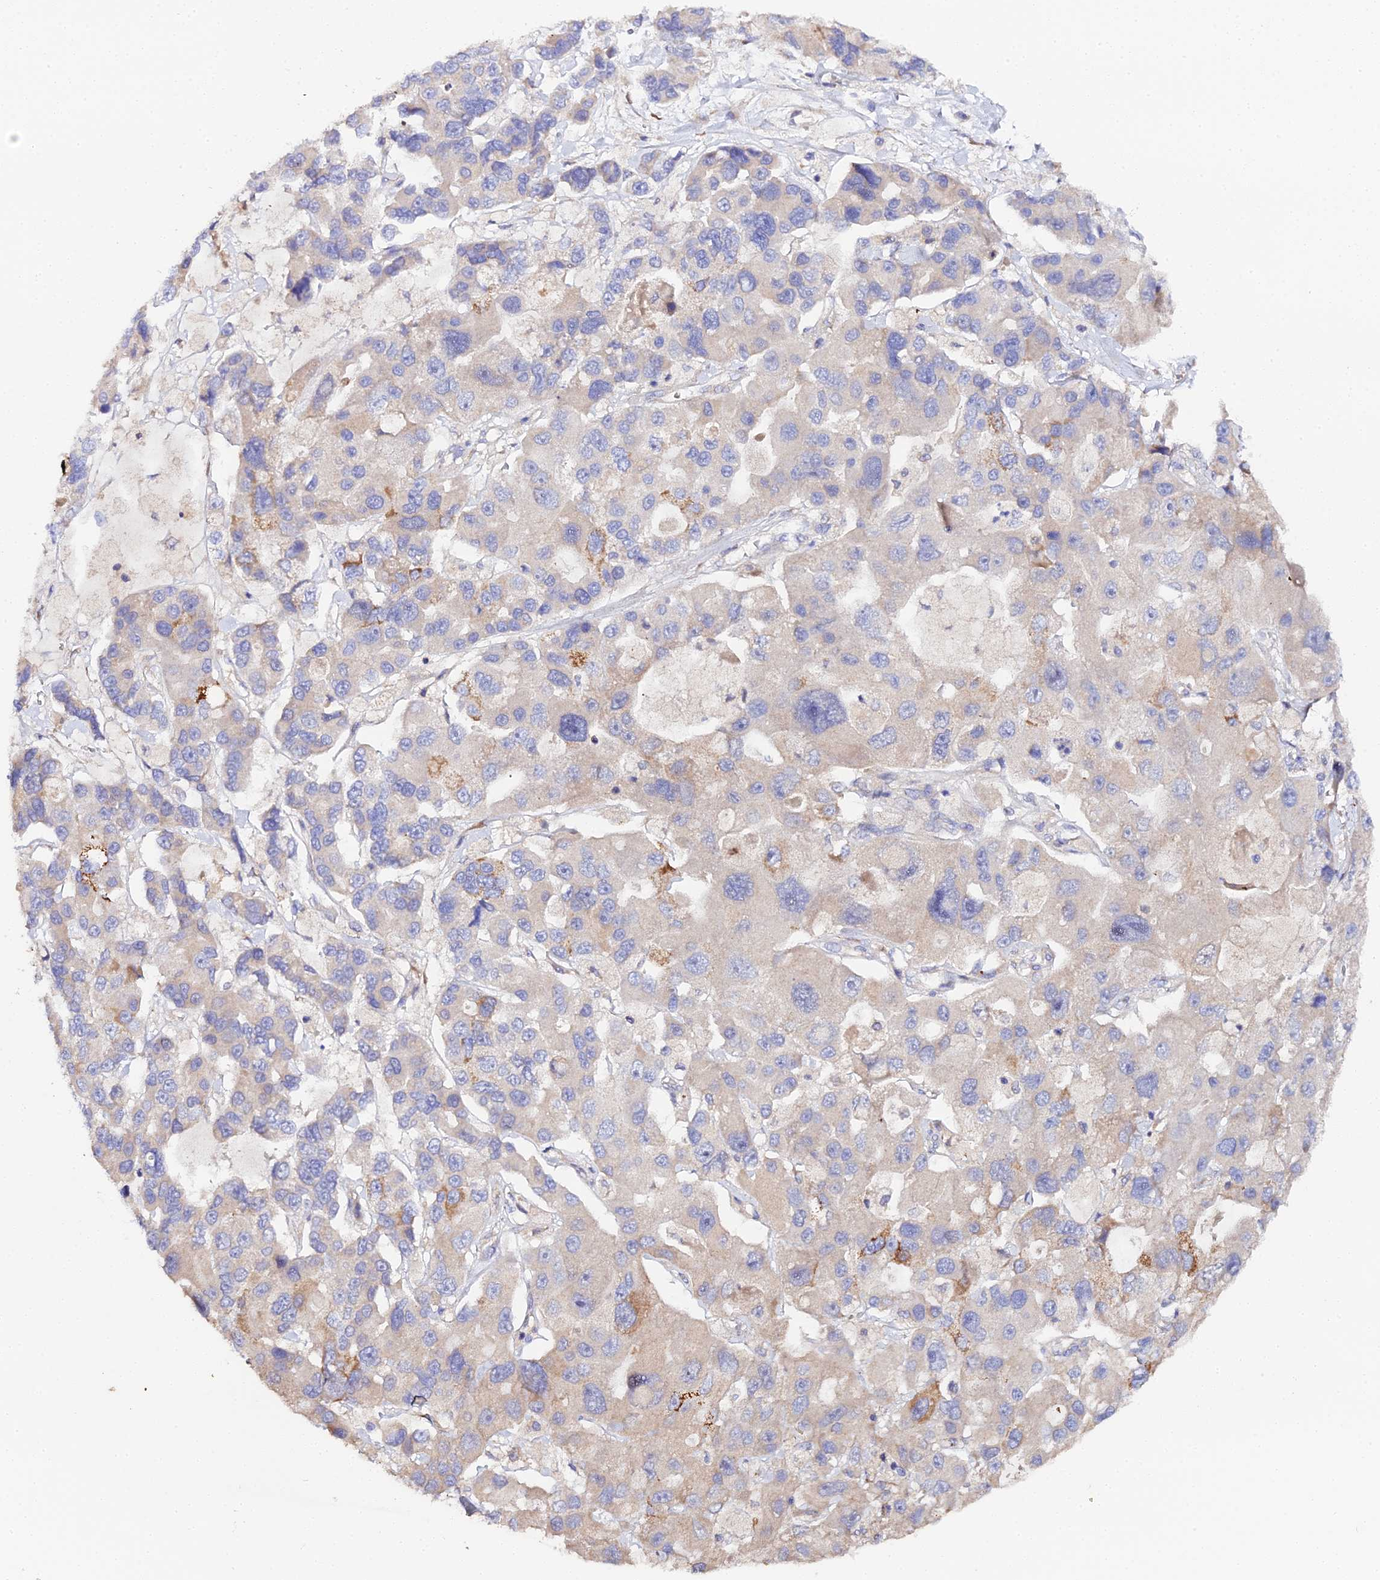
{"staining": {"intensity": "weak", "quantity": "25%-75%", "location": "cytoplasmic/membranous"}, "tissue": "lung cancer", "cell_type": "Tumor cells", "image_type": "cancer", "snomed": [{"axis": "morphology", "description": "Adenocarcinoma, NOS"}, {"axis": "topography", "description": "Lung"}], "caption": "Lung adenocarcinoma tissue exhibits weak cytoplasmic/membranous staining in about 25%-75% of tumor cells, visualized by immunohistochemistry. The staining was performed using DAB (3,3'-diaminobenzidine) to visualize the protein expression in brown, while the nuclei were stained in blue with hematoxylin (Magnification: 20x).", "gene": "SCX", "patient": {"sex": "female", "age": 54}}